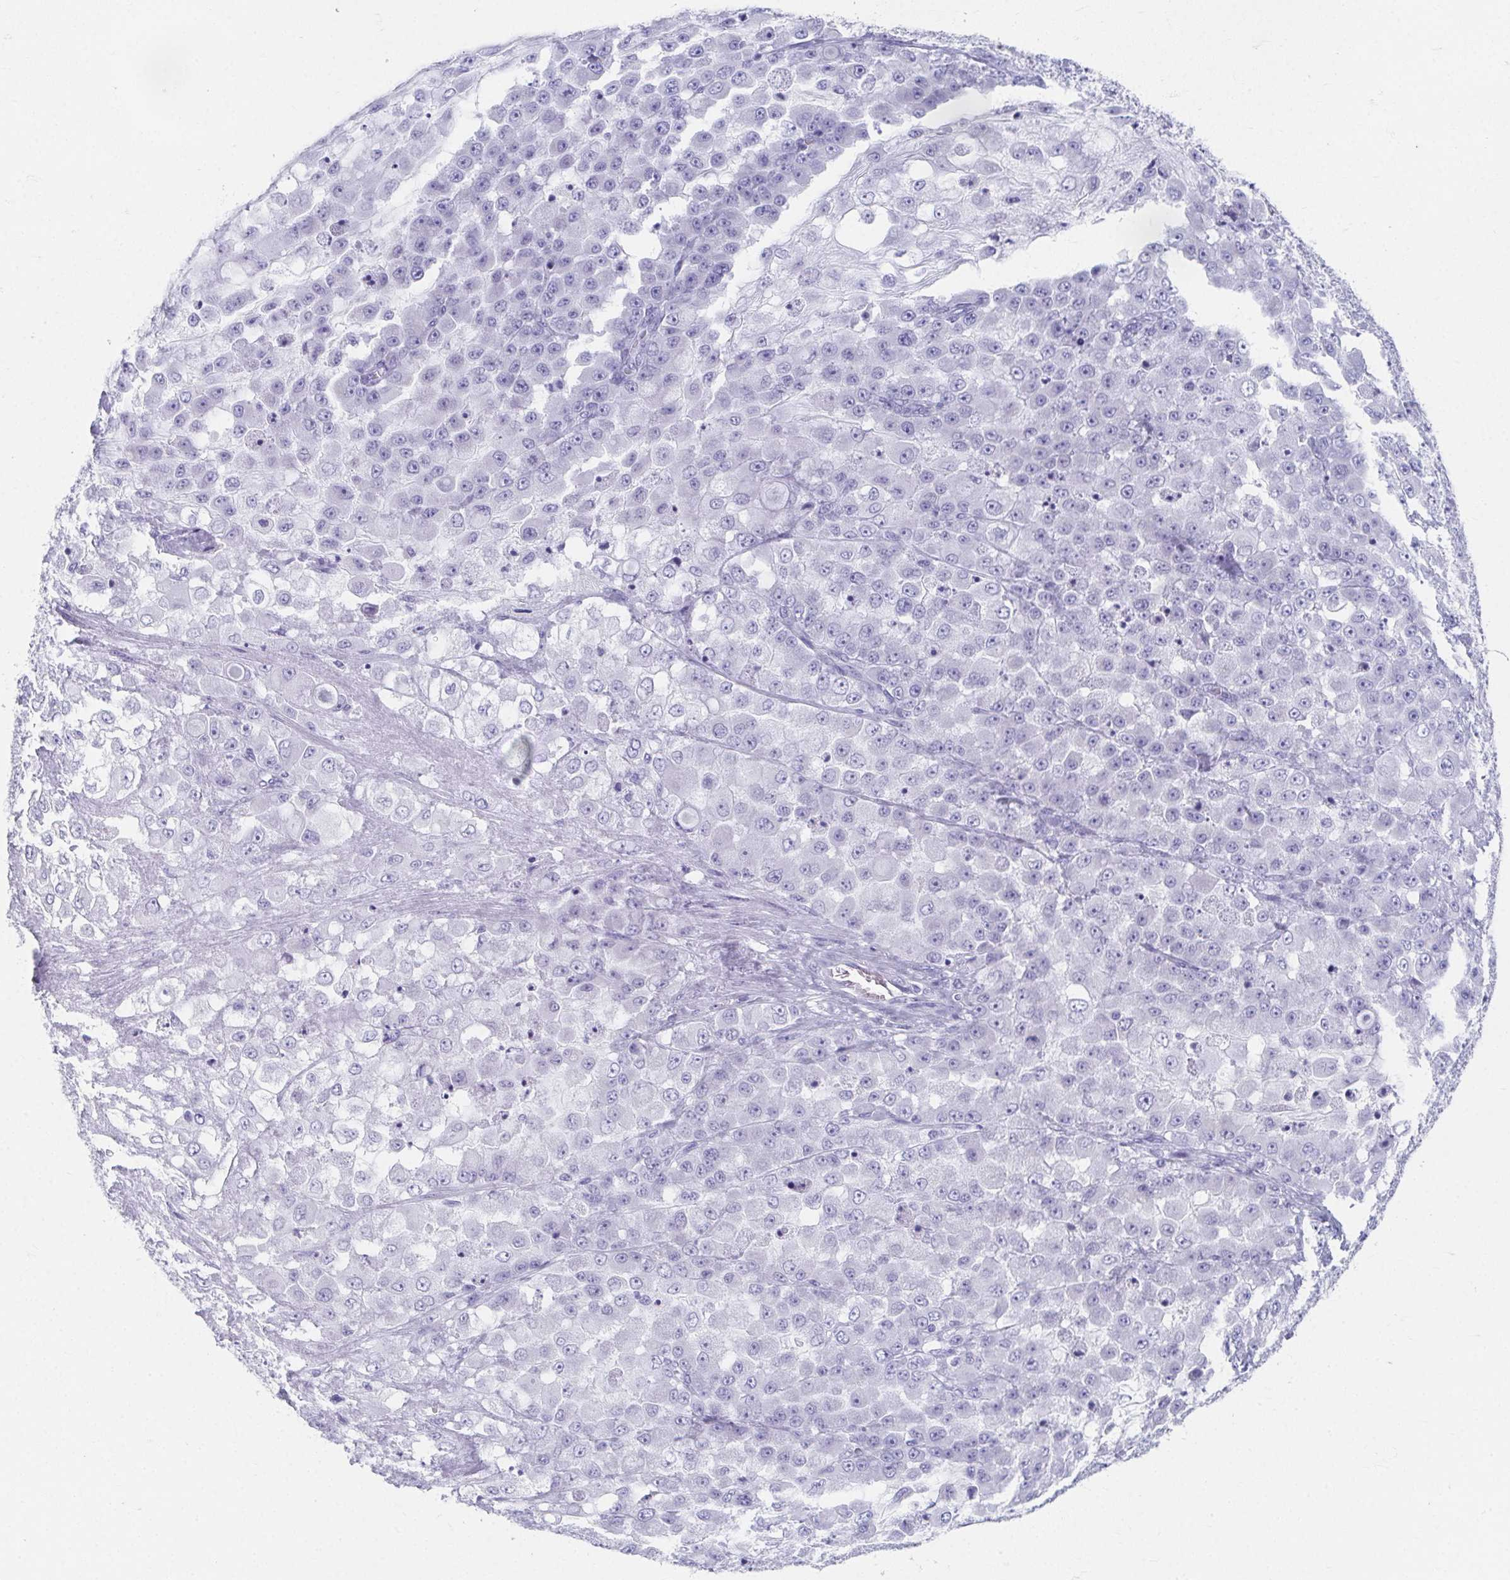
{"staining": {"intensity": "negative", "quantity": "none", "location": "none"}, "tissue": "stomach cancer", "cell_type": "Tumor cells", "image_type": "cancer", "snomed": [{"axis": "morphology", "description": "Adenocarcinoma, NOS"}, {"axis": "topography", "description": "Stomach"}], "caption": "Stomach adenocarcinoma was stained to show a protein in brown. There is no significant staining in tumor cells. (DAB (3,3'-diaminobenzidine) immunohistochemistry (IHC) with hematoxylin counter stain).", "gene": "GHRL", "patient": {"sex": "female", "age": 76}}